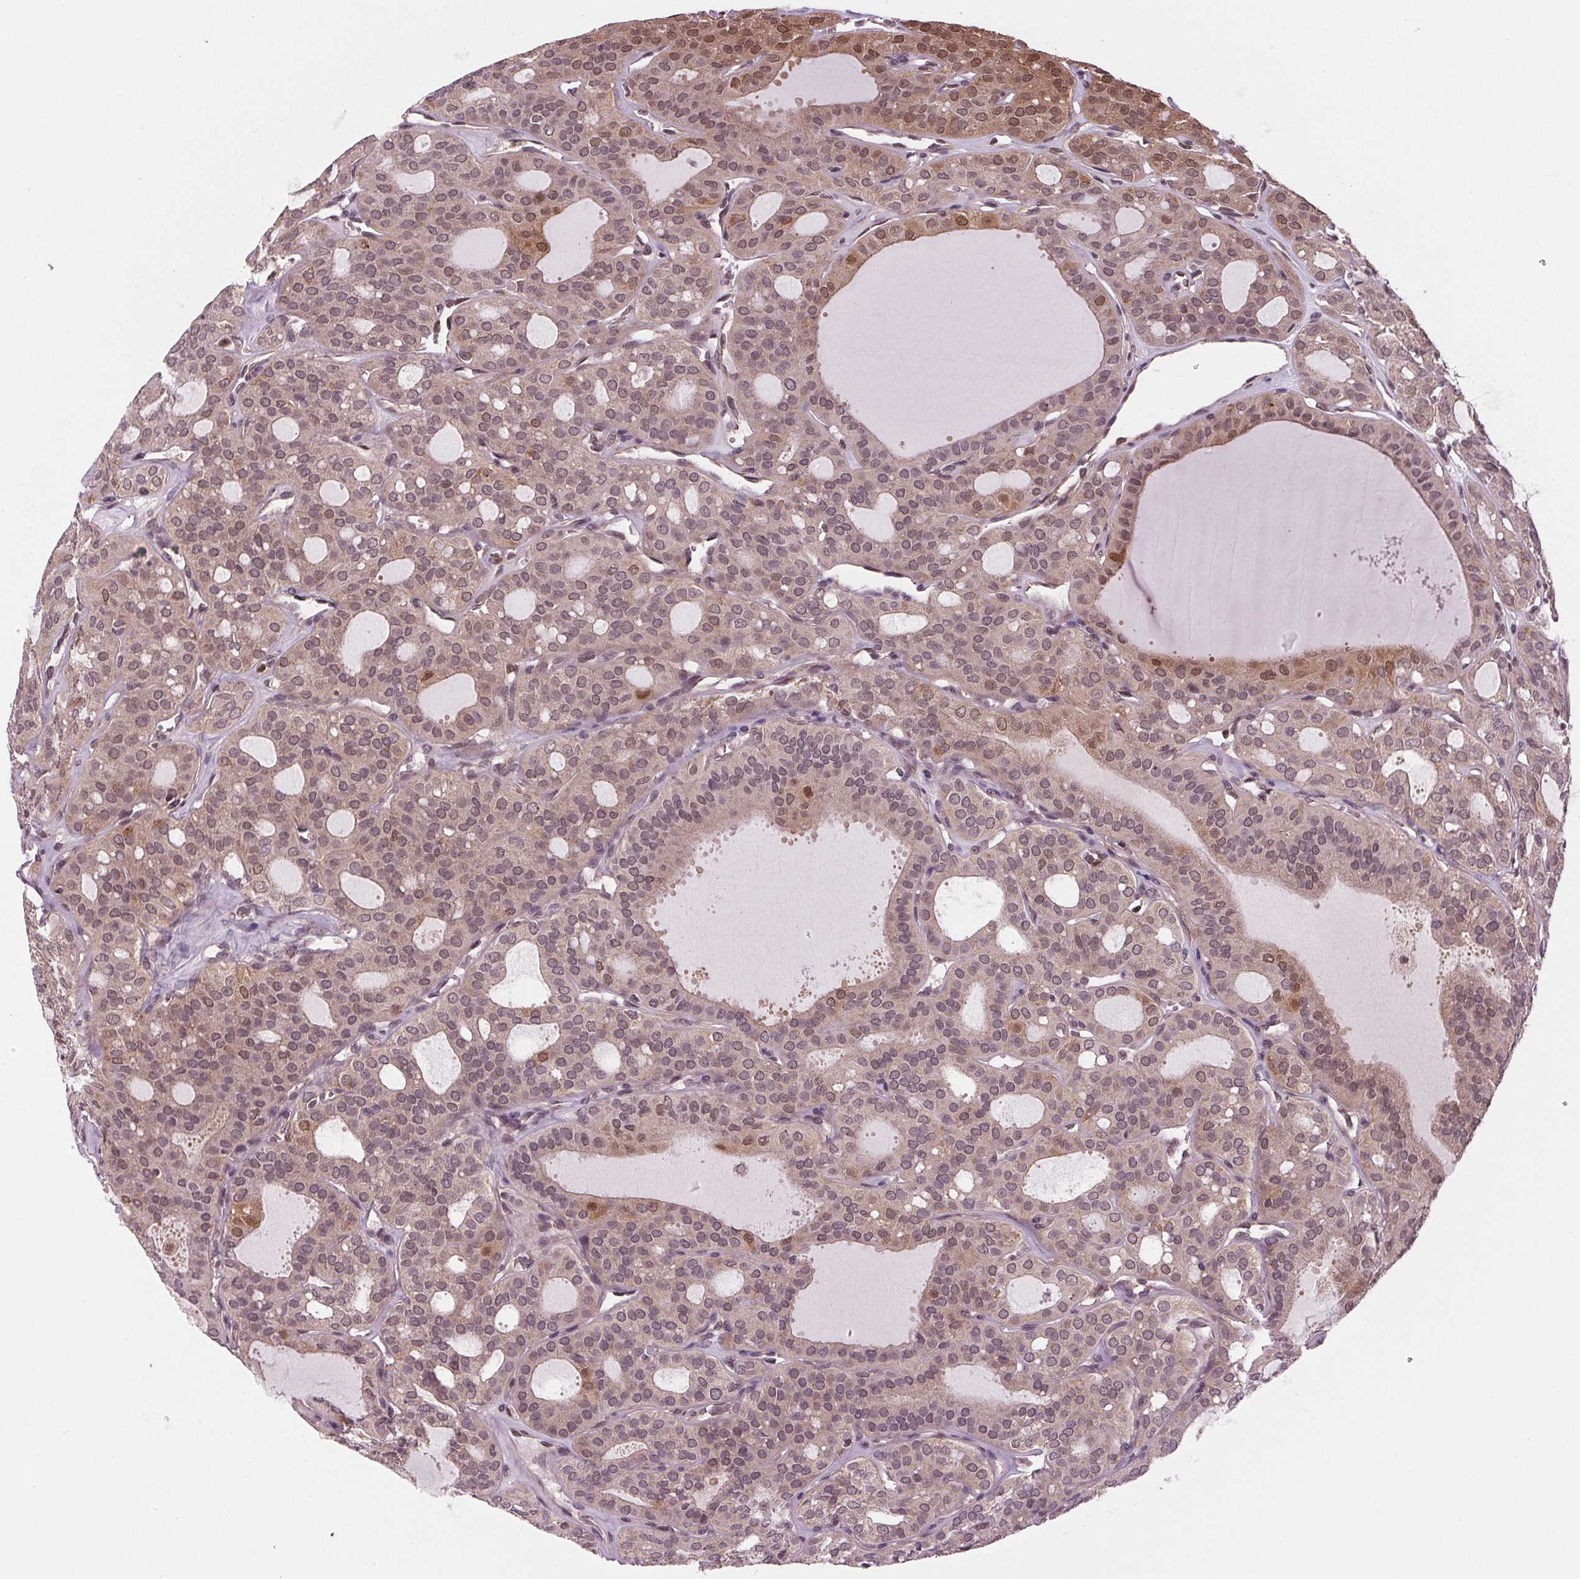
{"staining": {"intensity": "moderate", "quantity": "<25%", "location": "cytoplasmic/membranous,nuclear"}, "tissue": "thyroid cancer", "cell_type": "Tumor cells", "image_type": "cancer", "snomed": [{"axis": "morphology", "description": "Follicular adenoma carcinoma, NOS"}, {"axis": "topography", "description": "Thyroid gland"}], "caption": "Protein staining by immunohistochemistry displays moderate cytoplasmic/membranous and nuclear staining in about <25% of tumor cells in thyroid cancer (follicular adenoma carcinoma).", "gene": "STAT3", "patient": {"sex": "male", "age": 75}}